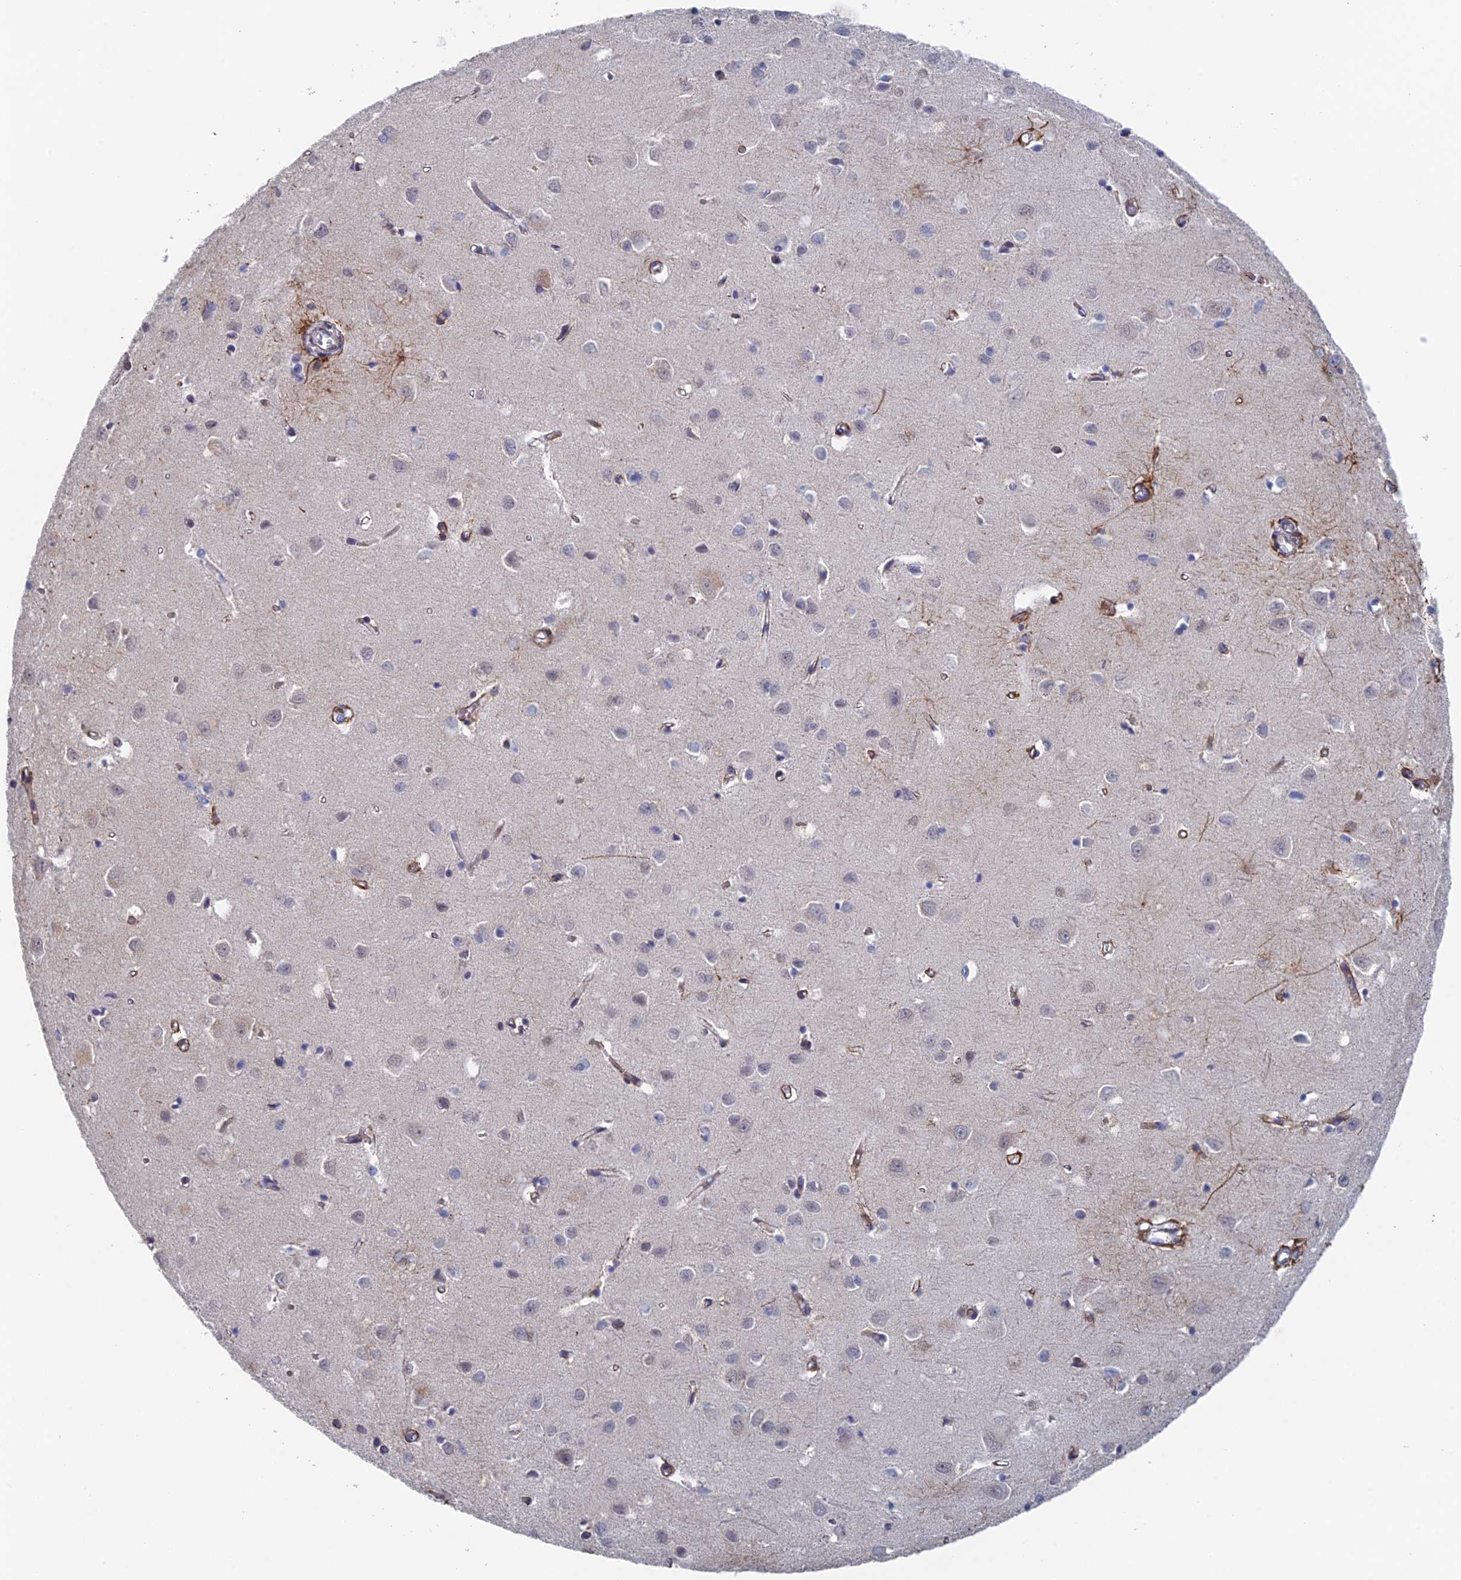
{"staining": {"intensity": "weak", "quantity": ">75%", "location": "cytoplasmic/membranous"}, "tissue": "cerebral cortex", "cell_type": "Endothelial cells", "image_type": "normal", "snomed": [{"axis": "morphology", "description": "Normal tissue, NOS"}, {"axis": "topography", "description": "Cerebral cortex"}], "caption": "Immunohistochemistry (IHC) (DAB) staining of normal cerebral cortex exhibits weak cytoplasmic/membranous protein expression in about >75% of endothelial cells.", "gene": "GMNC", "patient": {"sex": "female", "age": 64}}